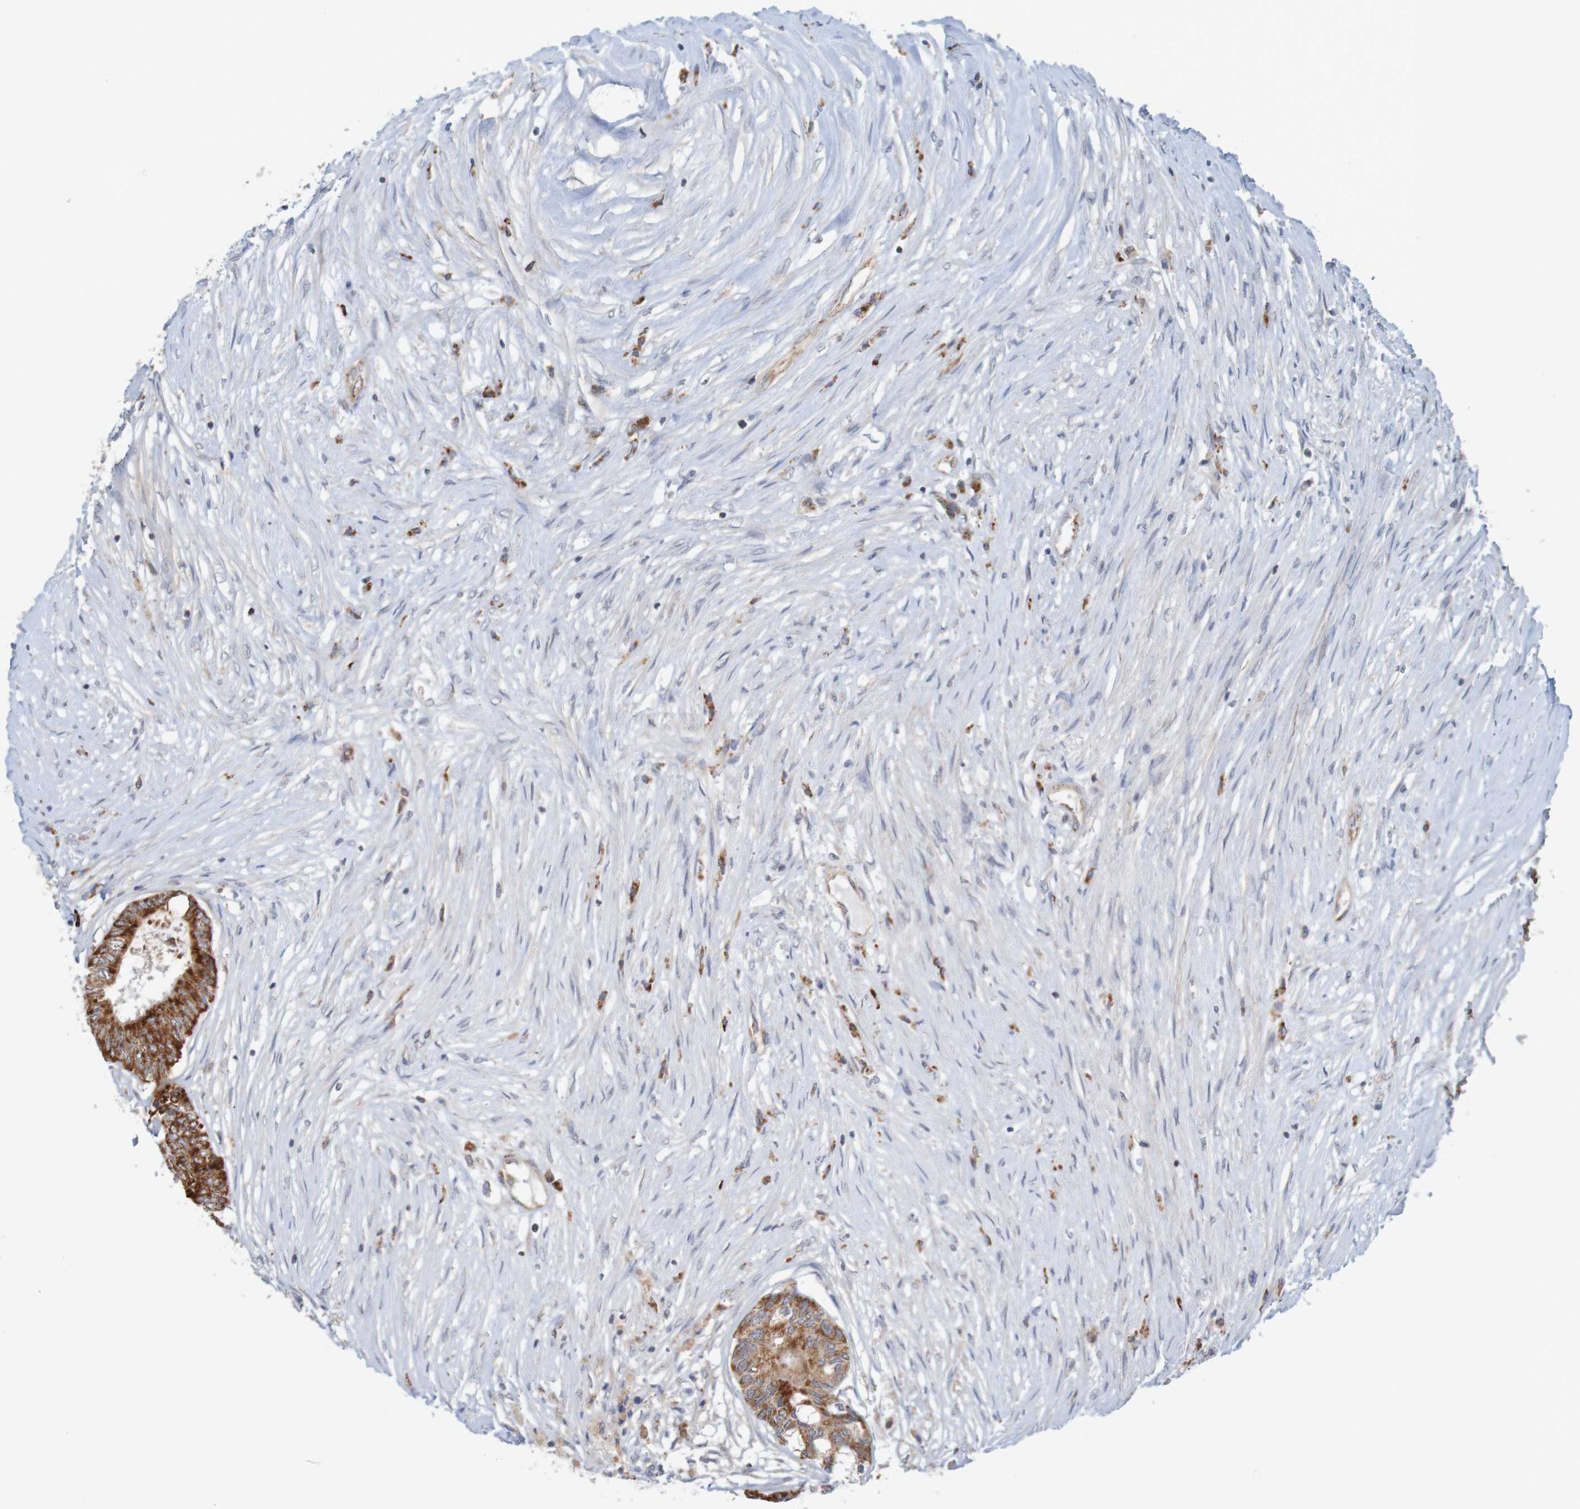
{"staining": {"intensity": "strong", "quantity": ">75%", "location": "cytoplasmic/membranous"}, "tissue": "colorectal cancer", "cell_type": "Tumor cells", "image_type": "cancer", "snomed": [{"axis": "morphology", "description": "Adenocarcinoma, NOS"}, {"axis": "topography", "description": "Rectum"}], "caption": "Colorectal adenocarcinoma stained with DAB (3,3'-diaminobenzidine) immunohistochemistry displays high levels of strong cytoplasmic/membranous expression in approximately >75% of tumor cells. Using DAB (3,3'-diaminobenzidine) (brown) and hematoxylin (blue) stains, captured at high magnification using brightfield microscopy.", "gene": "NAV2", "patient": {"sex": "male", "age": 63}}